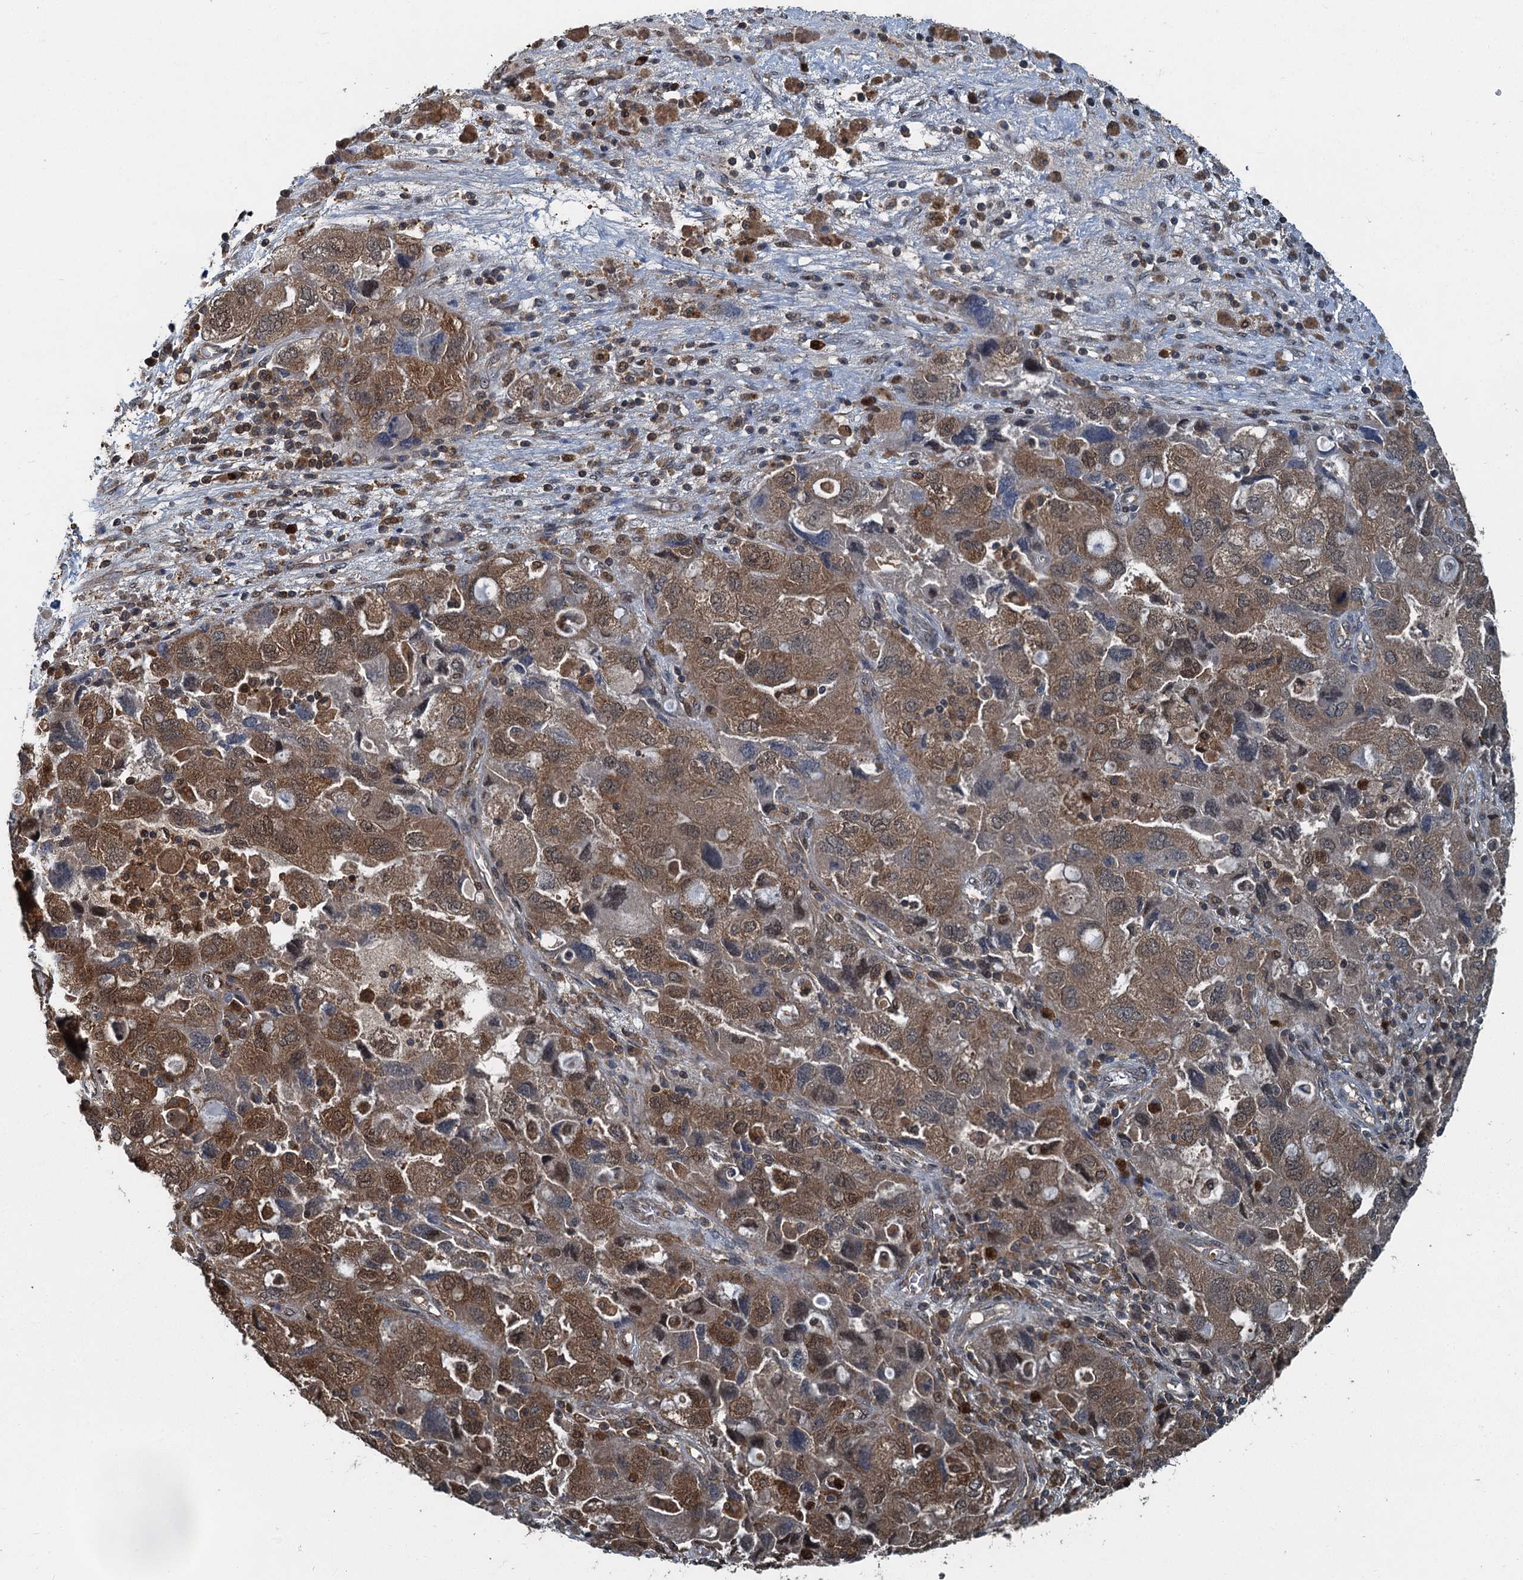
{"staining": {"intensity": "moderate", "quantity": ">75%", "location": "cytoplasmic/membranous,nuclear"}, "tissue": "ovarian cancer", "cell_type": "Tumor cells", "image_type": "cancer", "snomed": [{"axis": "morphology", "description": "Carcinoma, NOS"}, {"axis": "morphology", "description": "Cystadenocarcinoma, serous, NOS"}, {"axis": "topography", "description": "Ovary"}], "caption": "A micrograph showing moderate cytoplasmic/membranous and nuclear expression in about >75% of tumor cells in ovarian cancer (carcinoma), as visualized by brown immunohistochemical staining.", "gene": "GPI", "patient": {"sex": "female", "age": 69}}